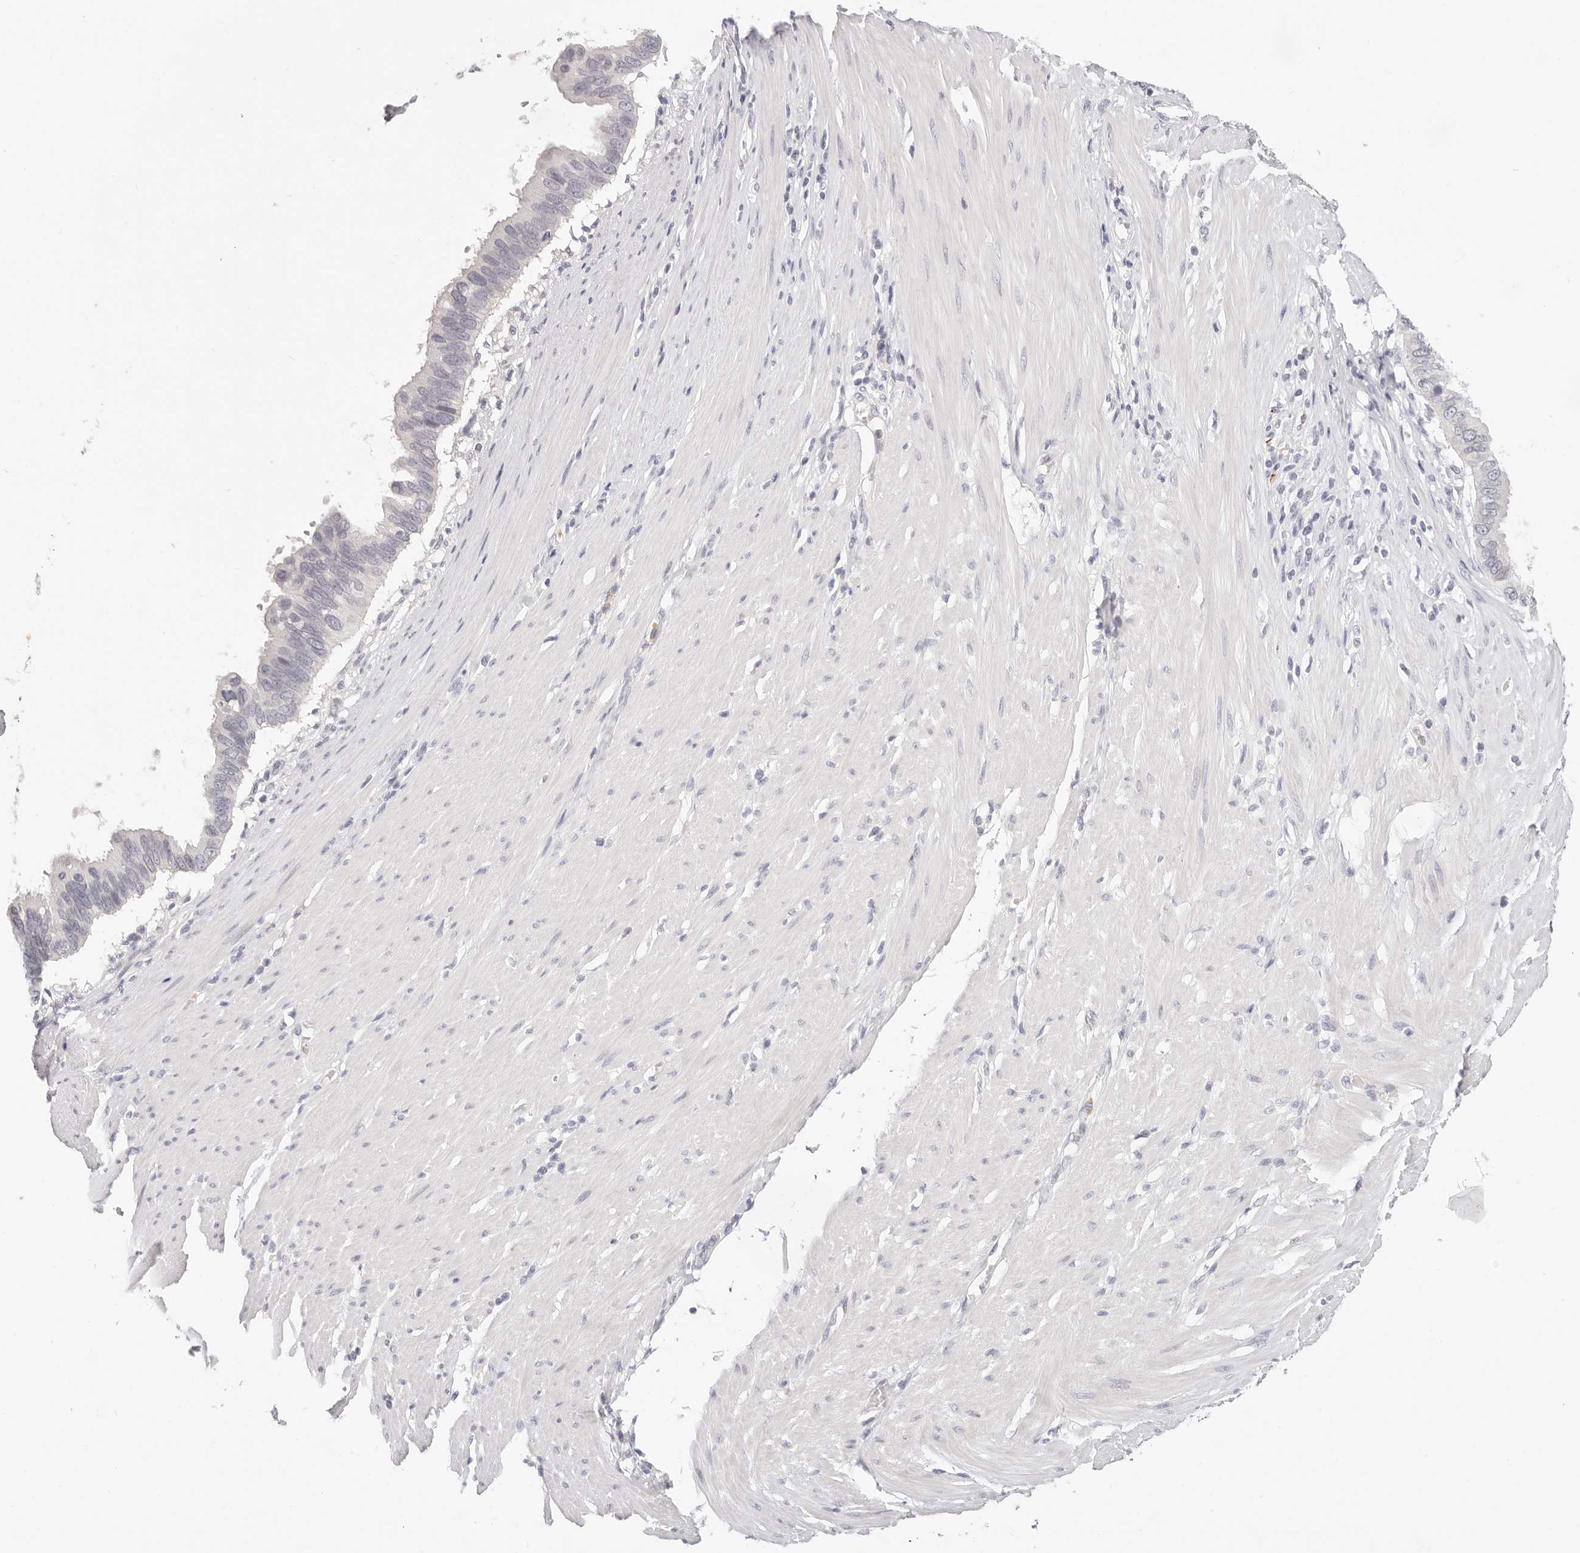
{"staining": {"intensity": "negative", "quantity": "none", "location": "none"}, "tissue": "pancreatic cancer", "cell_type": "Tumor cells", "image_type": "cancer", "snomed": [{"axis": "morphology", "description": "Adenocarcinoma, NOS"}, {"axis": "topography", "description": "Pancreas"}], "caption": "An IHC image of pancreatic adenocarcinoma is shown. There is no staining in tumor cells of pancreatic adenocarcinoma.", "gene": "ASCL1", "patient": {"sex": "female", "age": 56}}